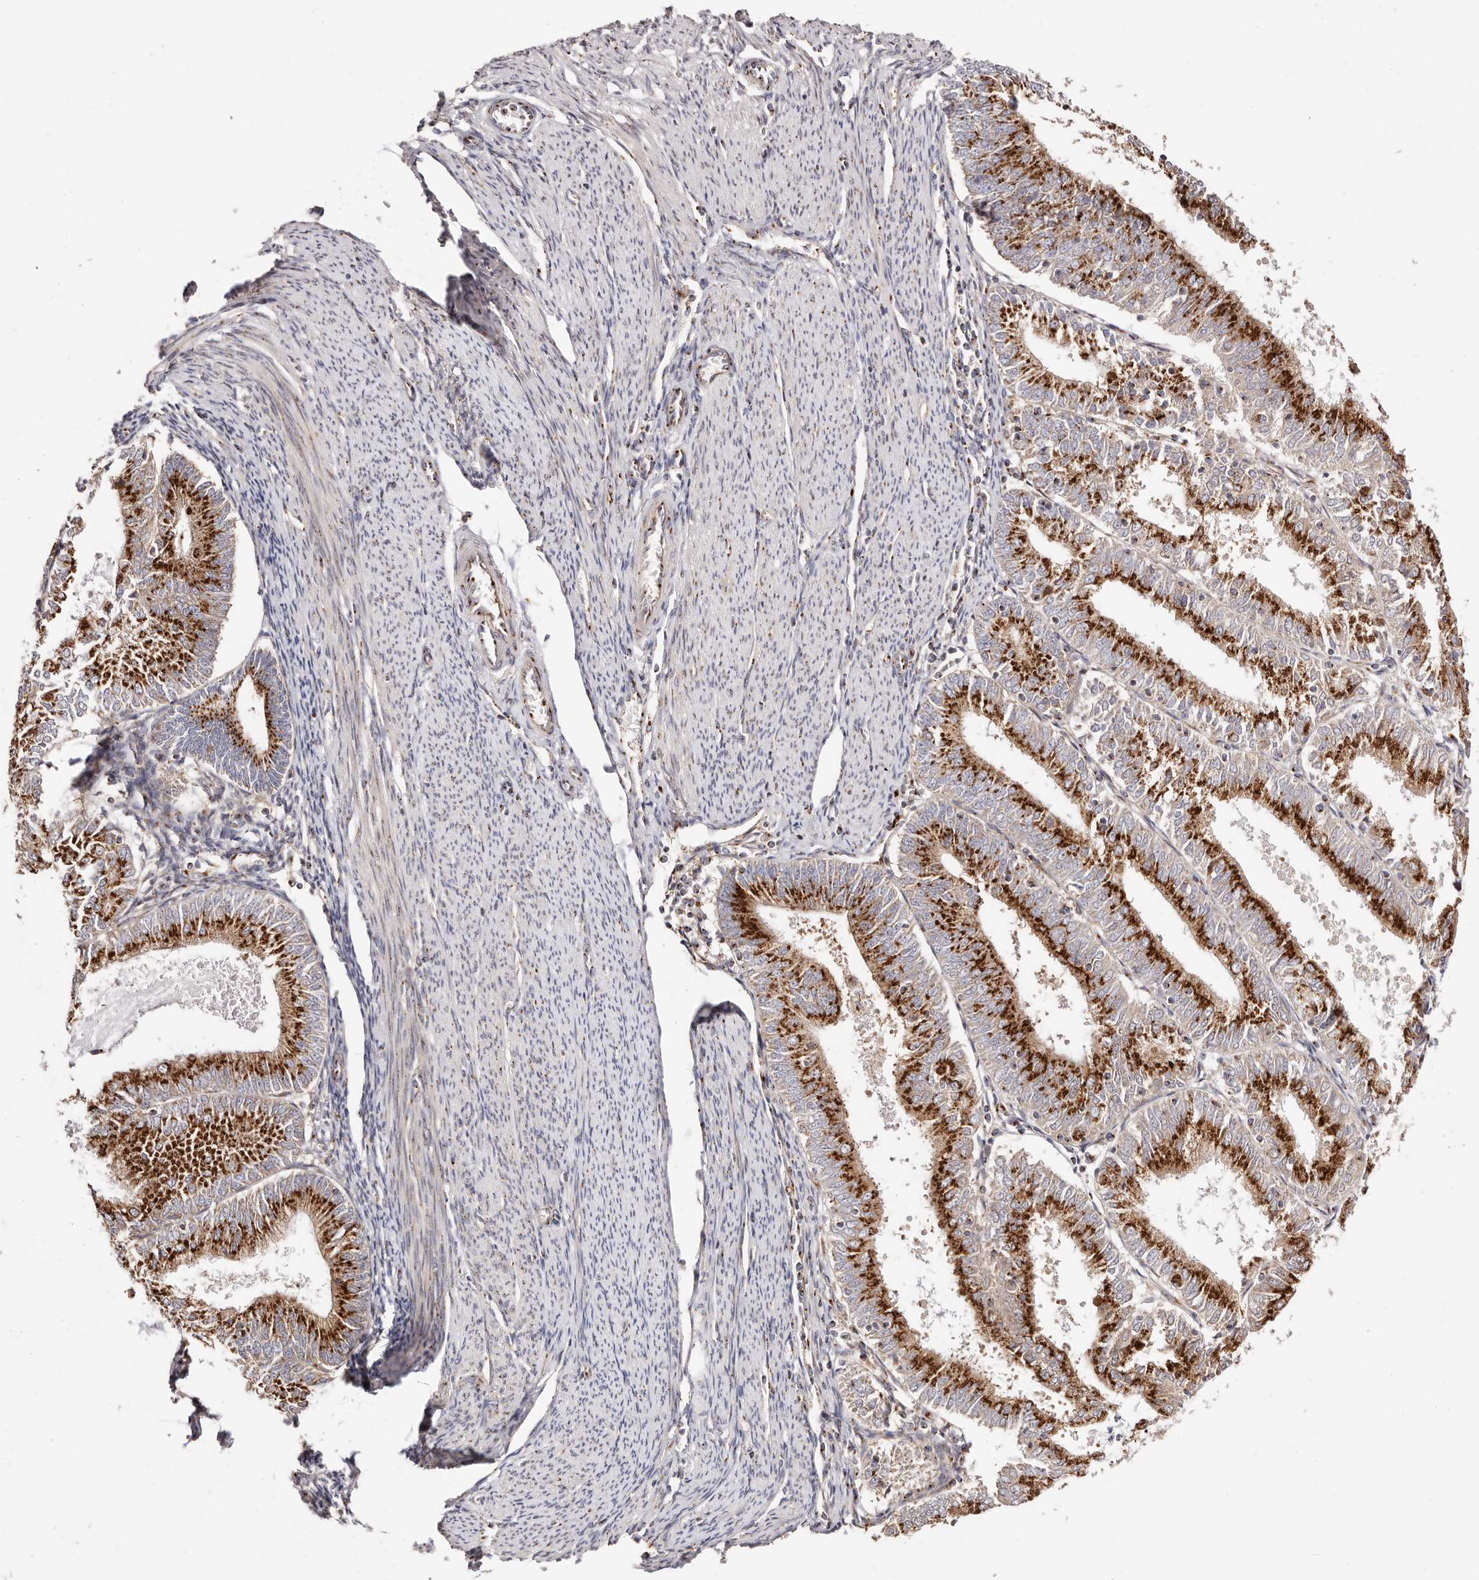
{"staining": {"intensity": "strong", "quantity": ">75%", "location": "cytoplasmic/membranous"}, "tissue": "endometrial cancer", "cell_type": "Tumor cells", "image_type": "cancer", "snomed": [{"axis": "morphology", "description": "Adenocarcinoma, NOS"}, {"axis": "topography", "description": "Endometrium"}], "caption": "A brown stain highlights strong cytoplasmic/membranous staining of a protein in human endometrial cancer tumor cells. (DAB (3,3'-diaminobenzidine) IHC, brown staining for protein, blue staining for nuclei).", "gene": "MAPK6", "patient": {"sex": "female", "age": 57}}